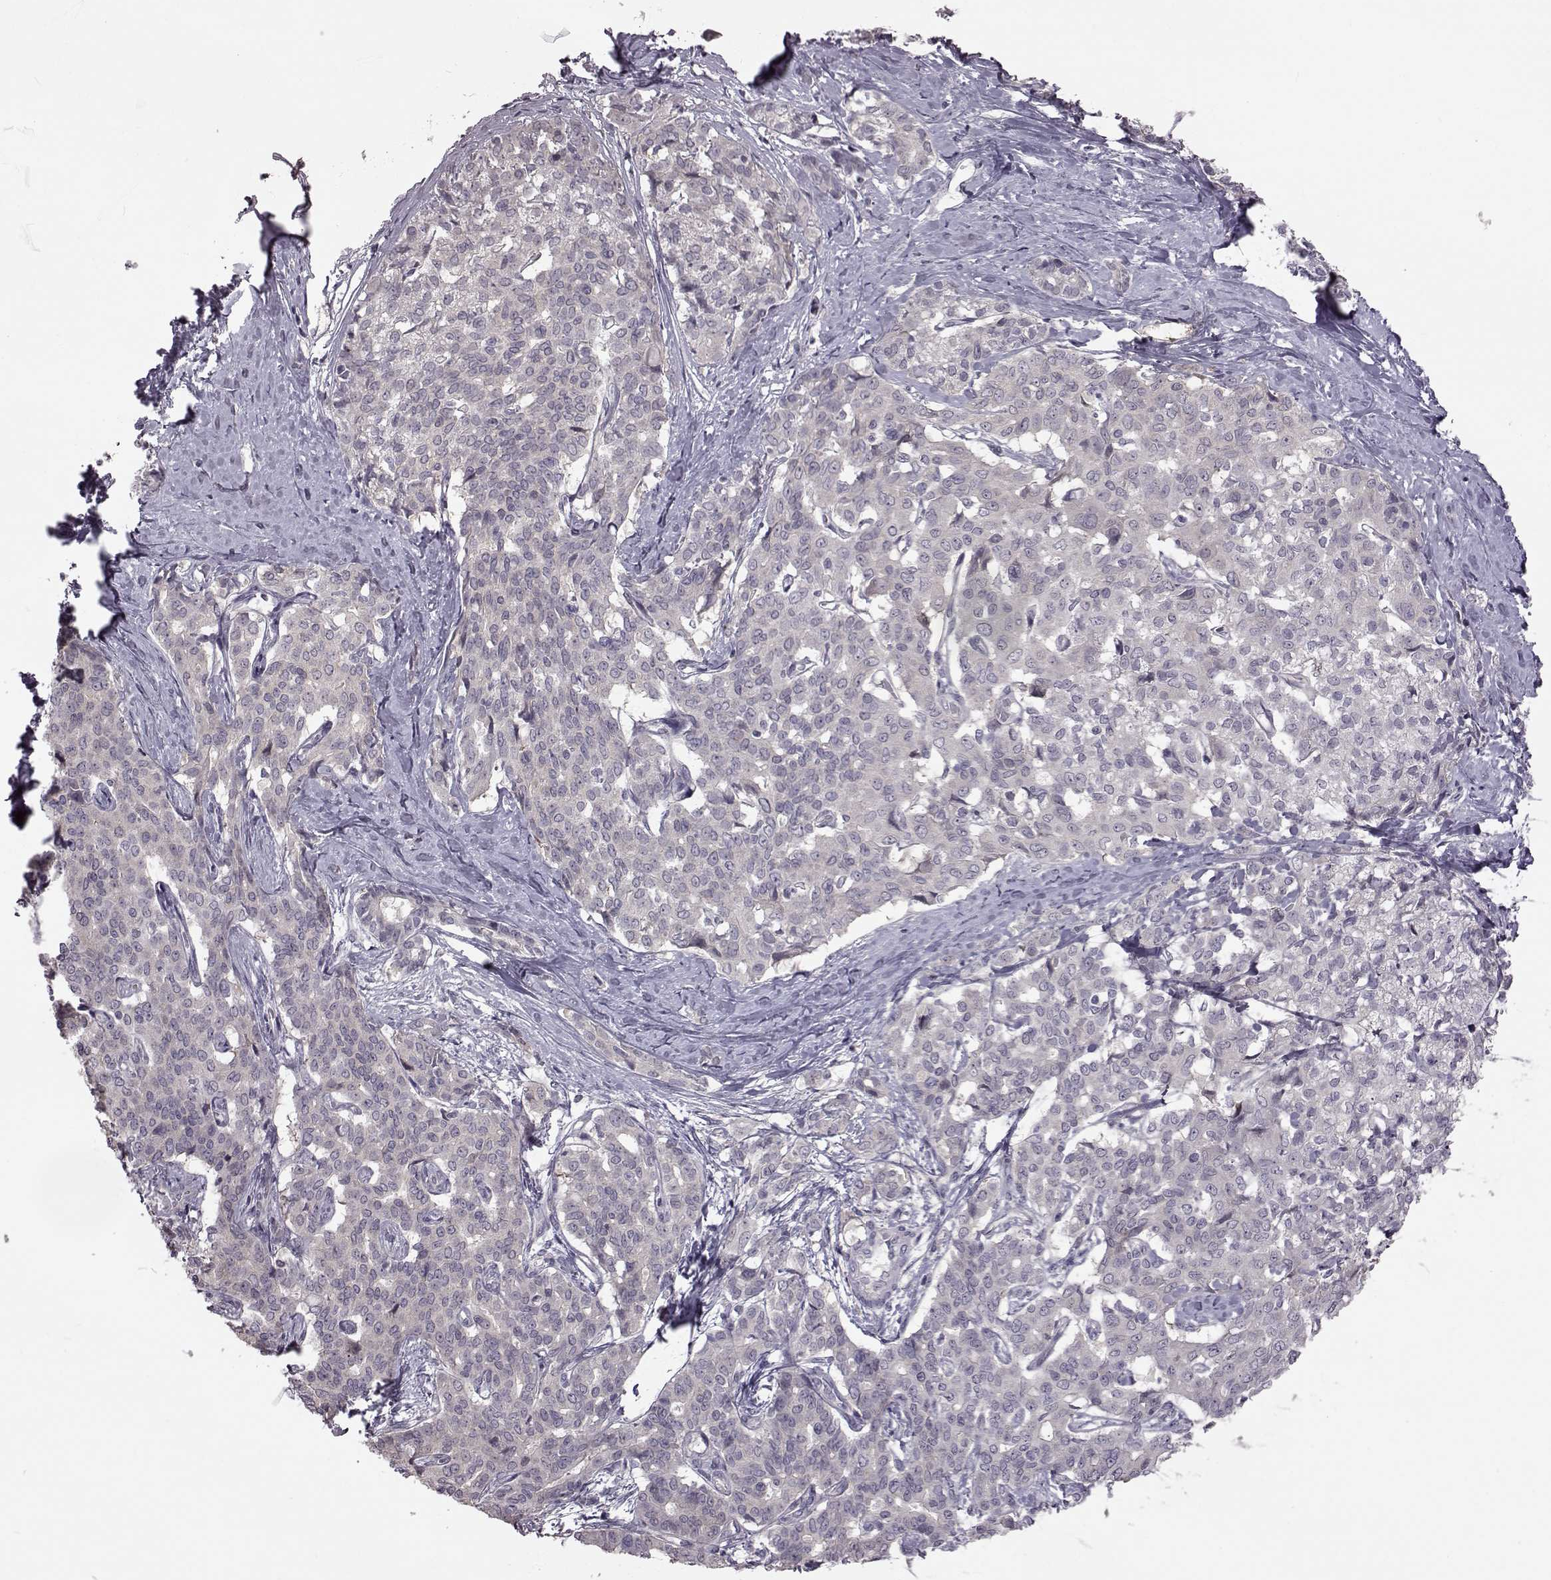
{"staining": {"intensity": "negative", "quantity": "none", "location": "none"}, "tissue": "liver cancer", "cell_type": "Tumor cells", "image_type": "cancer", "snomed": [{"axis": "morphology", "description": "Cholangiocarcinoma"}, {"axis": "topography", "description": "Liver"}], "caption": "Histopathology image shows no significant protein positivity in tumor cells of liver cancer.", "gene": "GAL", "patient": {"sex": "female", "age": 47}}